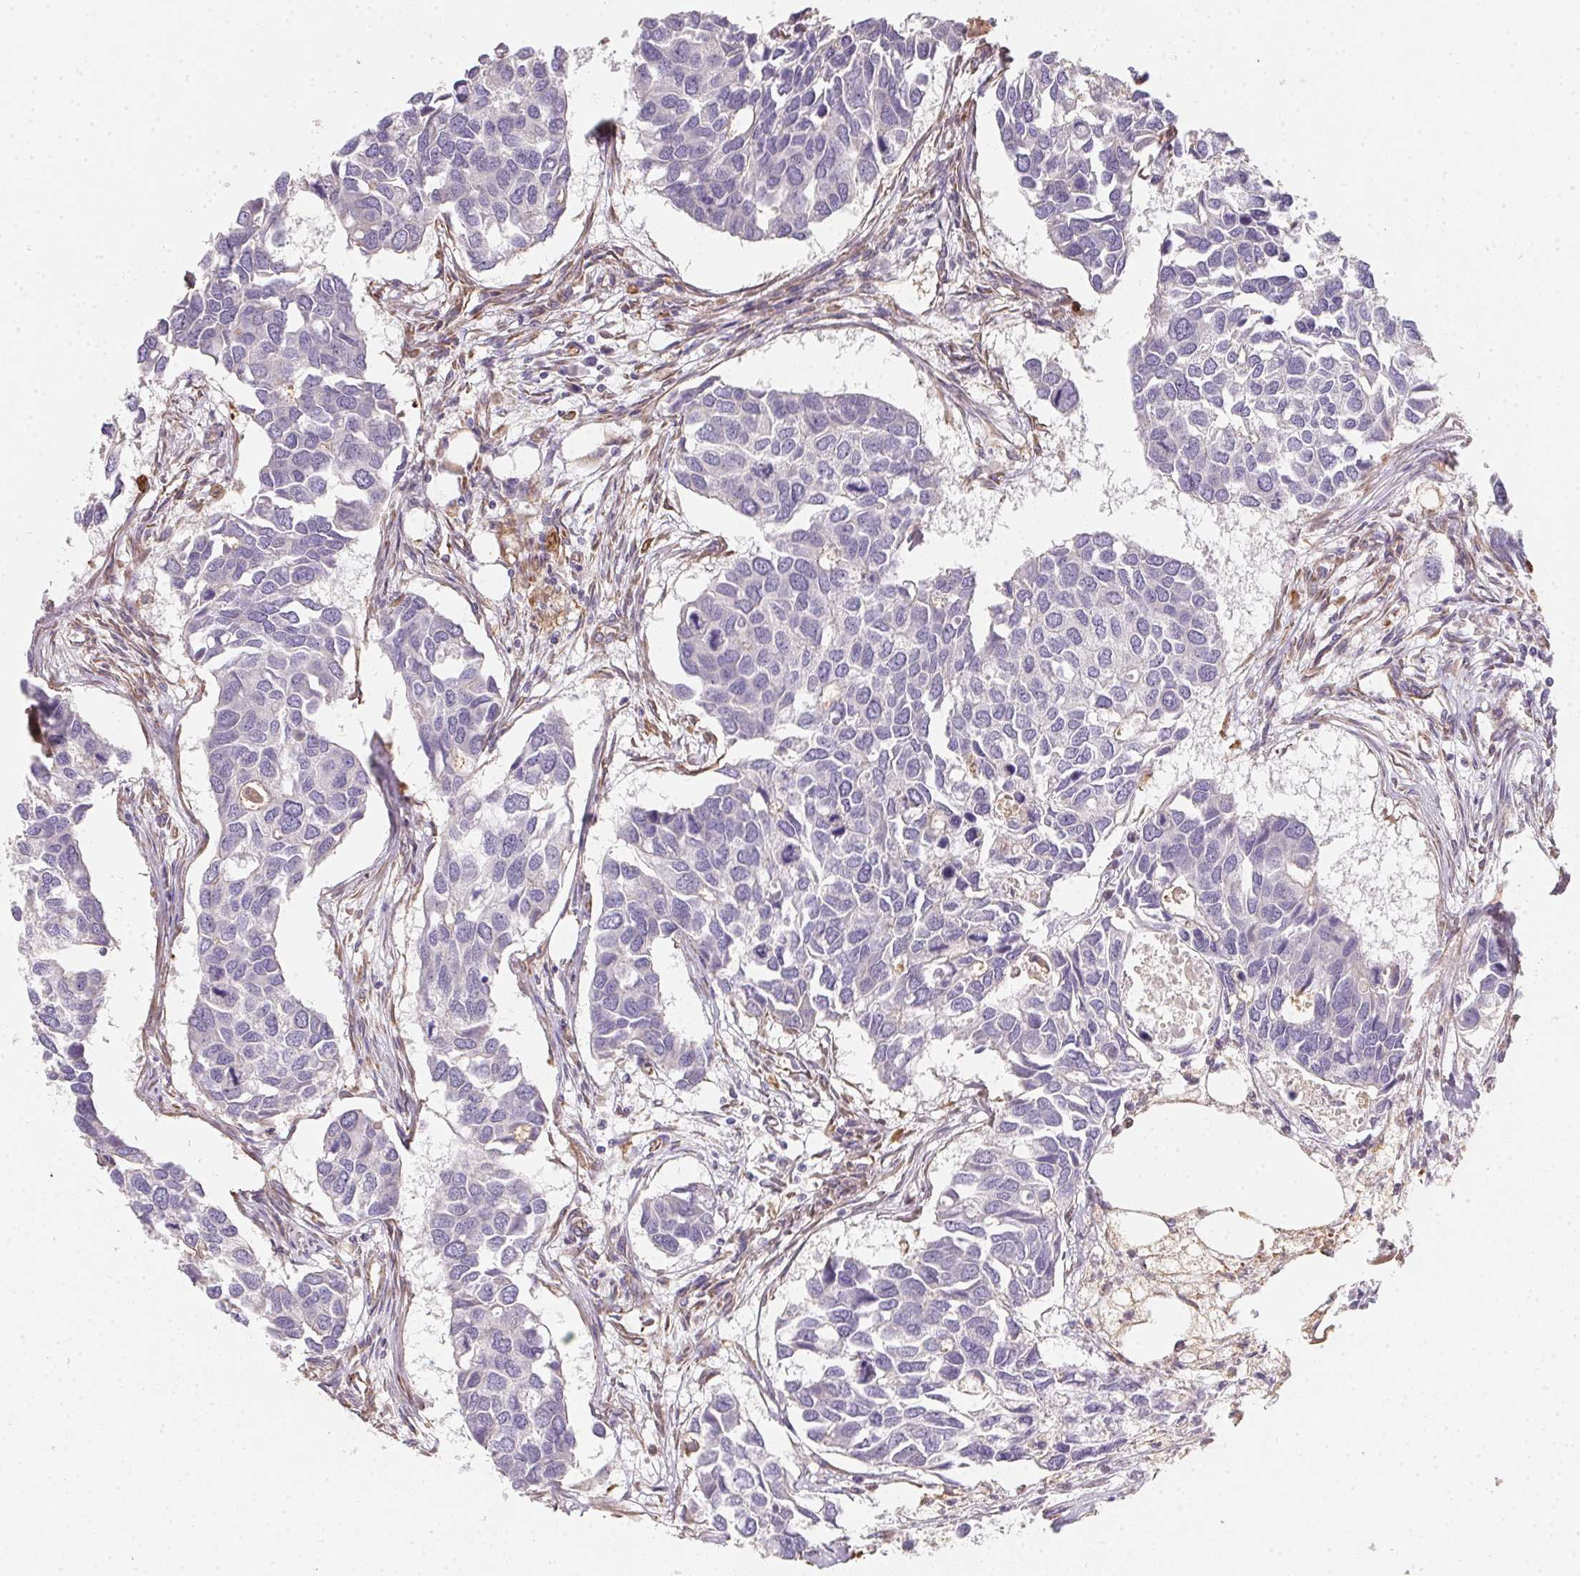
{"staining": {"intensity": "negative", "quantity": "none", "location": "none"}, "tissue": "breast cancer", "cell_type": "Tumor cells", "image_type": "cancer", "snomed": [{"axis": "morphology", "description": "Duct carcinoma"}, {"axis": "topography", "description": "Breast"}], "caption": "Immunohistochemistry (IHC) of human intraductal carcinoma (breast) displays no expression in tumor cells.", "gene": "TBKBP1", "patient": {"sex": "female", "age": 83}}